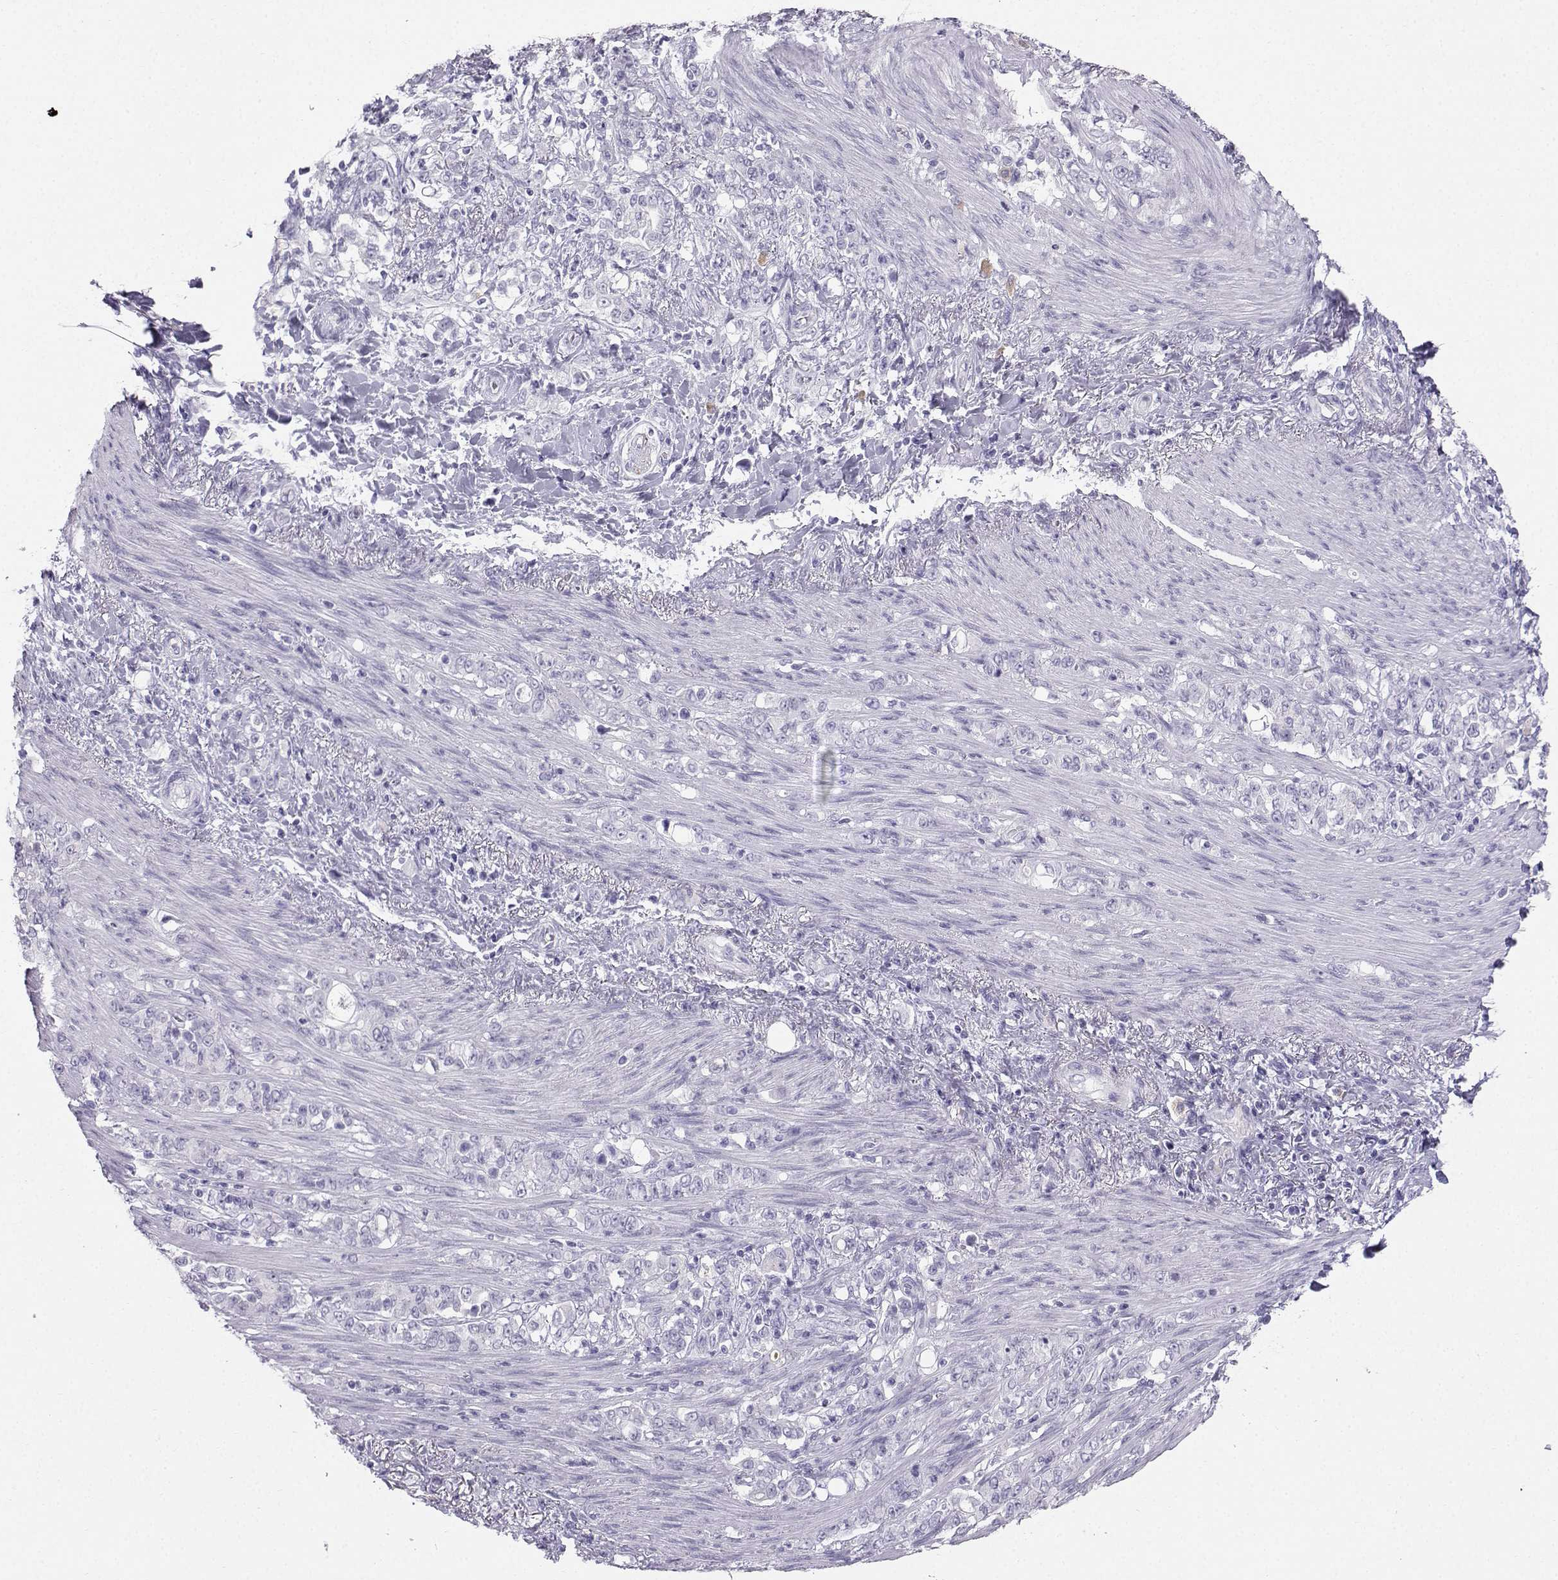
{"staining": {"intensity": "negative", "quantity": "none", "location": "none"}, "tissue": "stomach cancer", "cell_type": "Tumor cells", "image_type": "cancer", "snomed": [{"axis": "morphology", "description": "Adenocarcinoma, NOS"}, {"axis": "topography", "description": "Stomach"}], "caption": "Immunohistochemistry (IHC) micrograph of neoplastic tissue: human adenocarcinoma (stomach) stained with DAB demonstrates no significant protein staining in tumor cells.", "gene": "IQCD", "patient": {"sex": "female", "age": 79}}